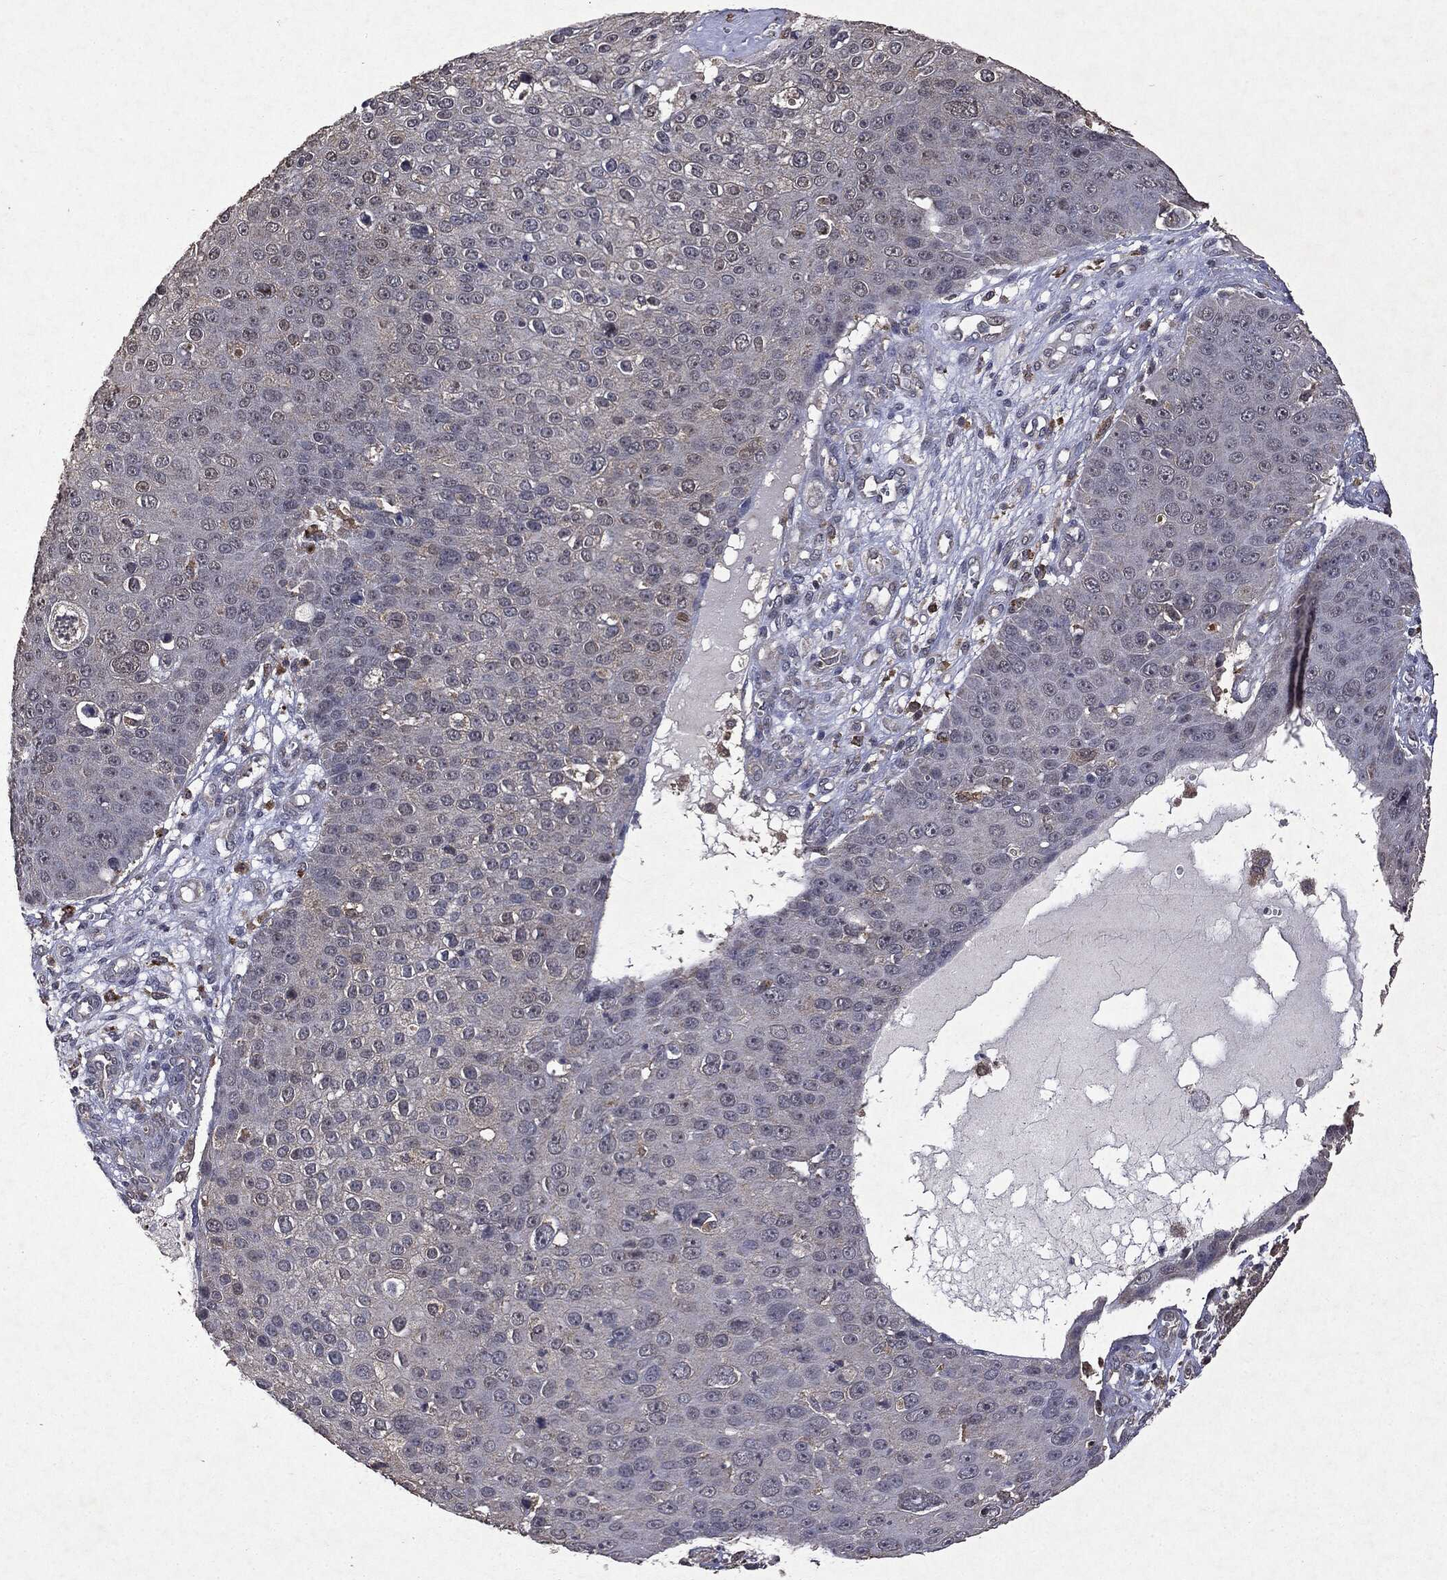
{"staining": {"intensity": "negative", "quantity": "none", "location": "none"}, "tissue": "skin cancer", "cell_type": "Tumor cells", "image_type": "cancer", "snomed": [{"axis": "morphology", "description": "Squamous cell carcinoma, NOS"}, {"axis": "topography", "description": "Skin"}], "caption": "An immunohistochemistry (IHC) image of squamous cell carcinoma (skin) is shown. There is no staining in tumor cells of squamous cell carcinoma (skin).", "gene": "PTEN", "patient": {"sex": "male", "age": 71}}